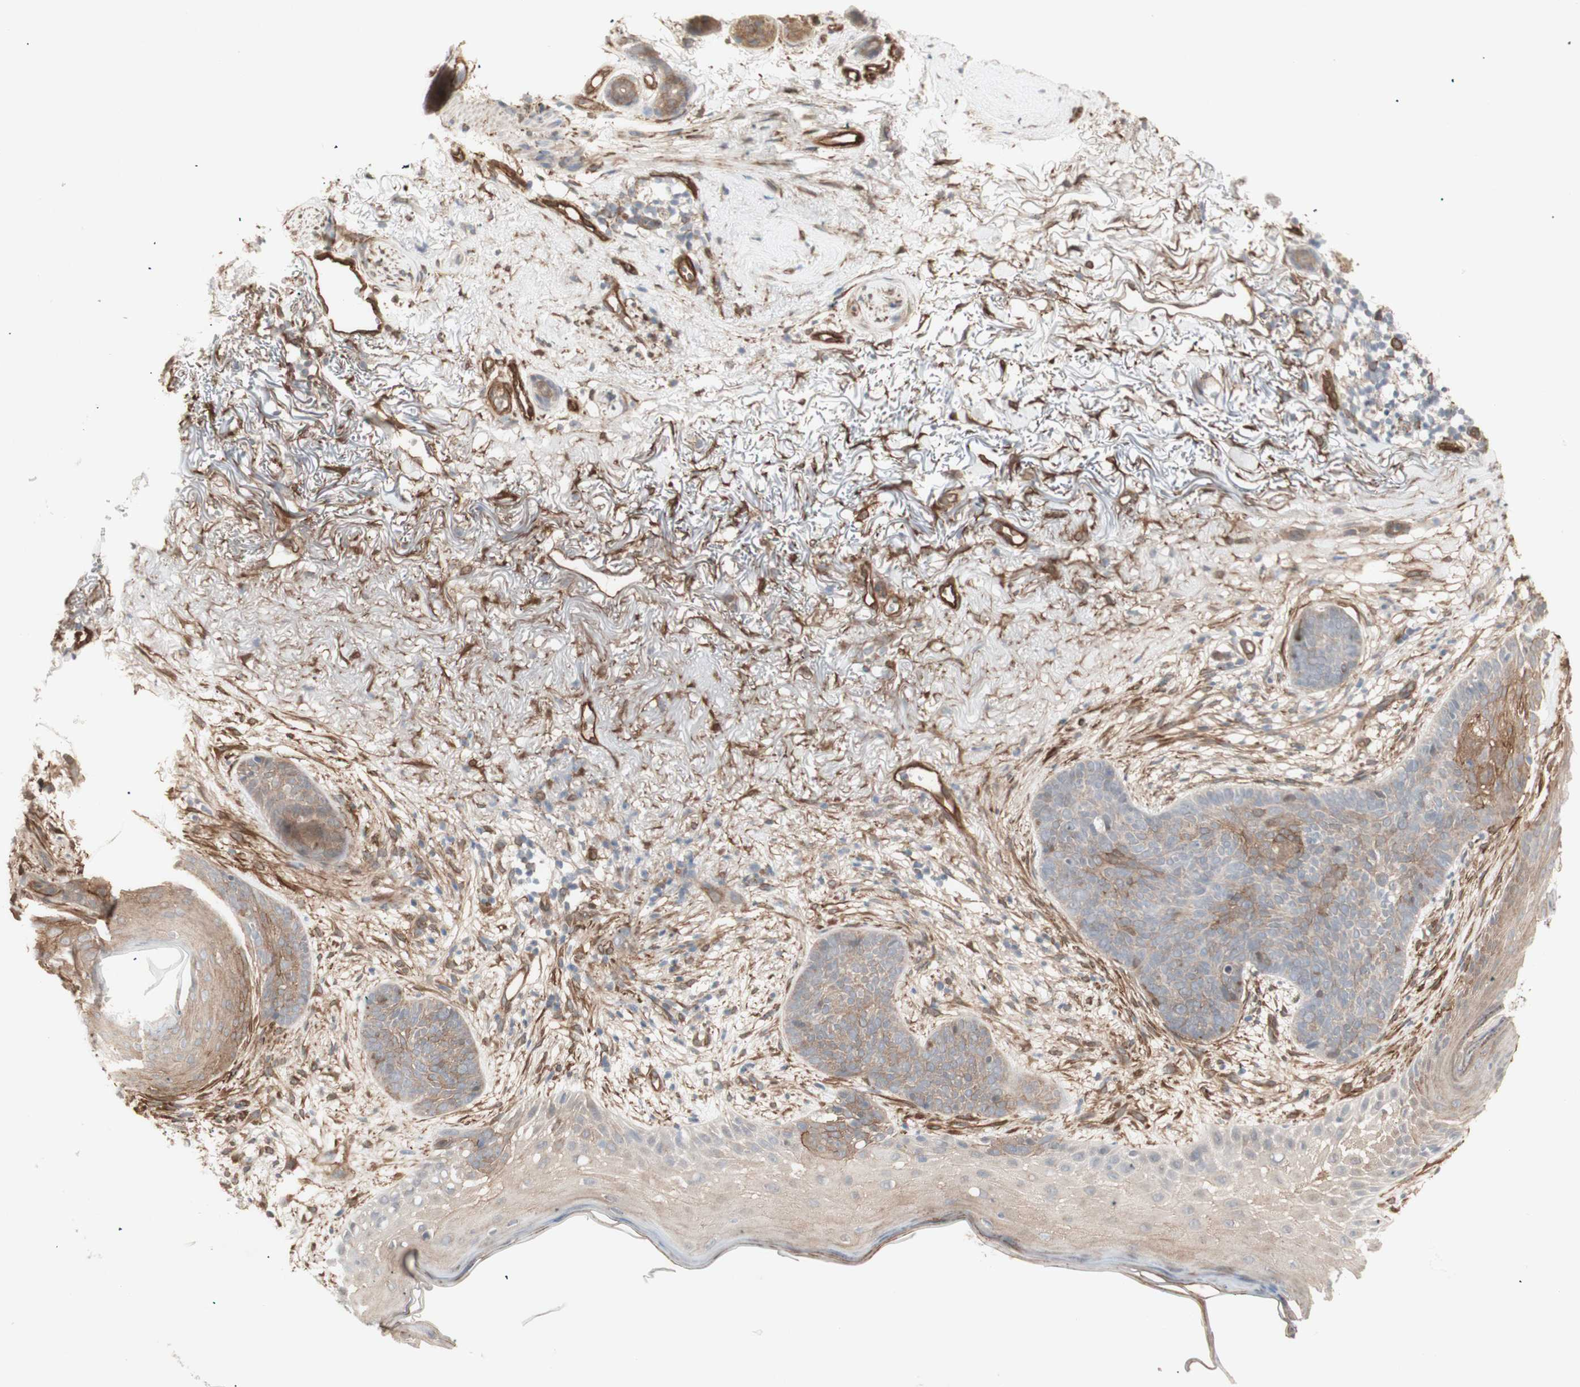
{"staining": {"intensity": "moderate", "quantity": "25%-75%", "location": "cytoplasmic/membranous"}, "tissue": "skin cancer", "cell_type": "Tumor cells", "image_type": "cancer", "snomed": [{"axis": "morphology", "description": "Normal tissue, NOS"}, {"axis": "morphology", "description": "Basal cell carcinoma"}, {"axis": "topography", "description": "Skin"}], "caption": "Skin cancer (basal cell carcinoma) tissue demonstrates moderate cytoplasmic/membranous positivity in approximately 25%-75% of tumor cells", "gene": "CNN3", "patient": {"sex": "female", "age": 70}}